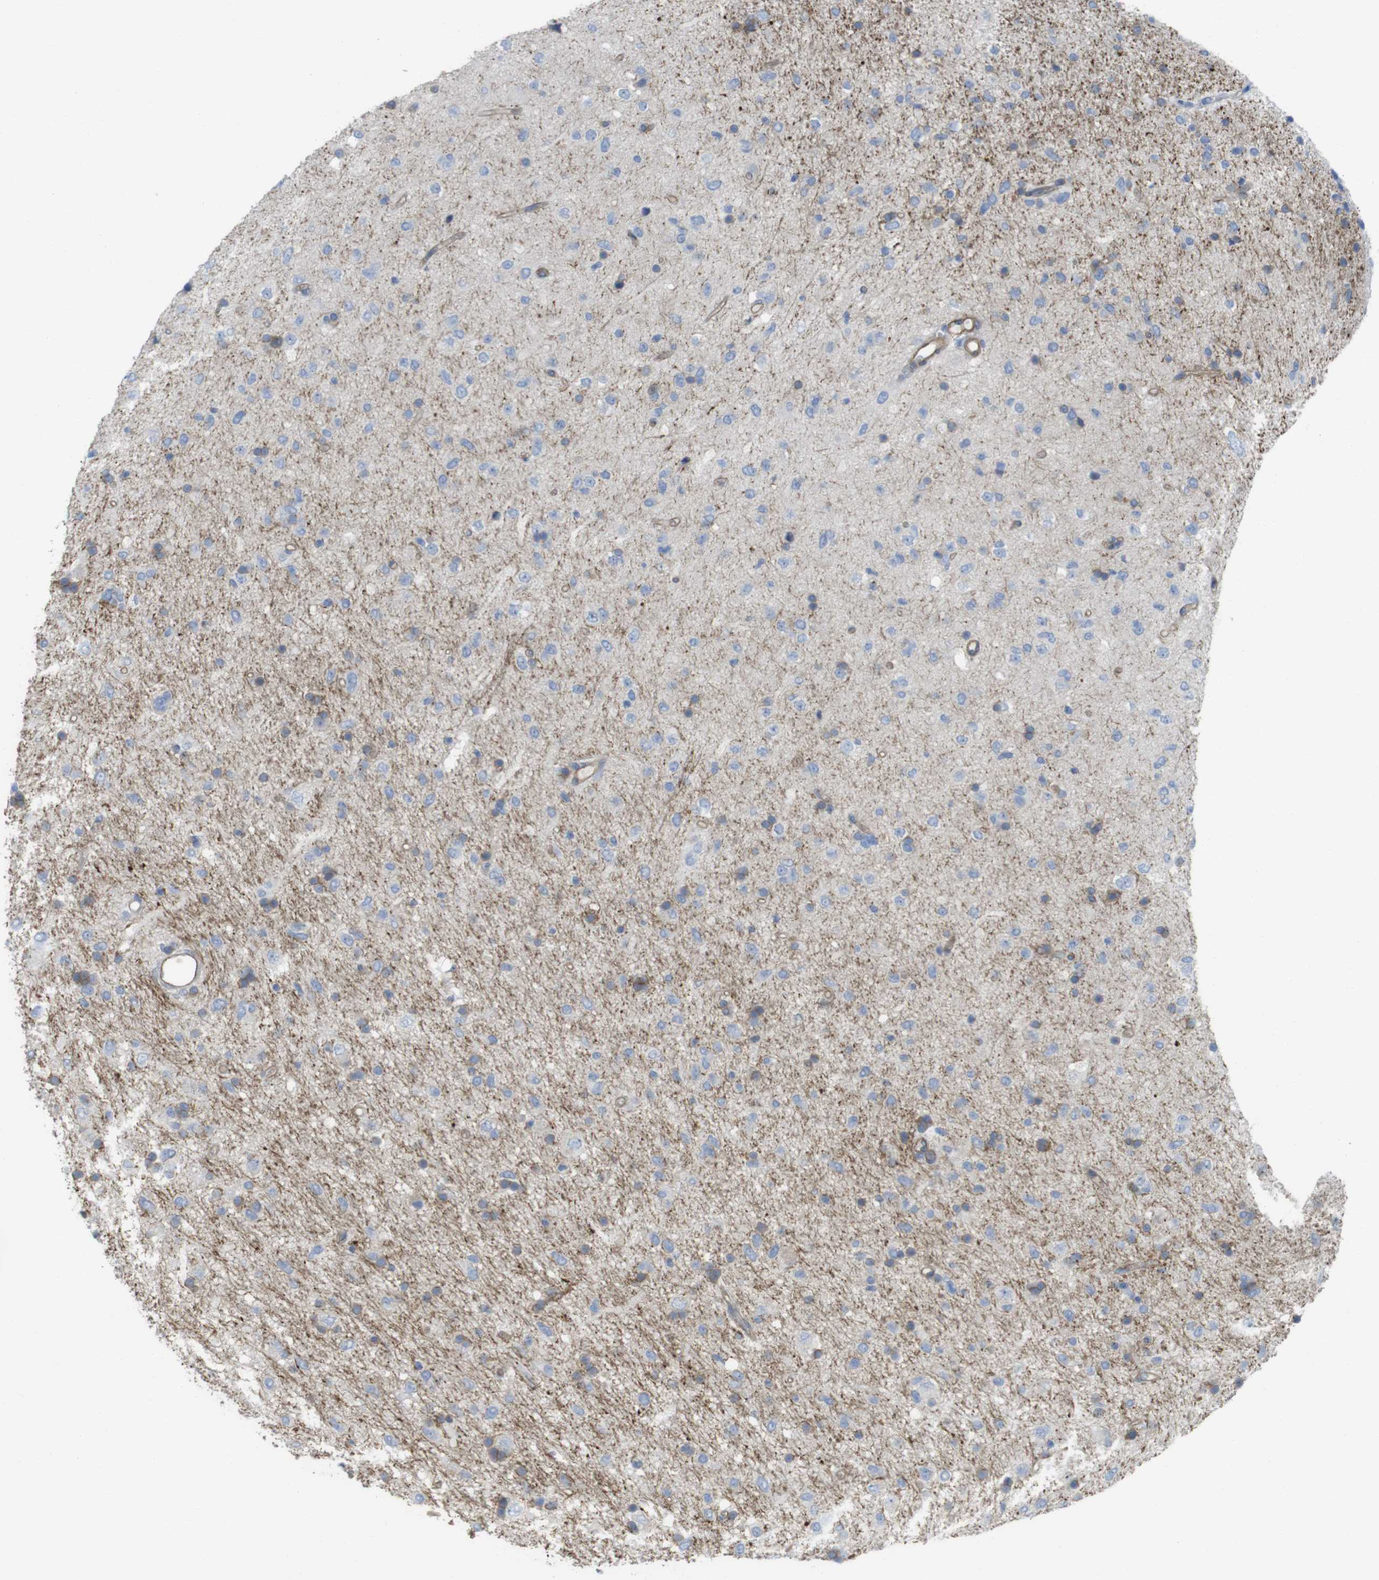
{"staining": {"intensity": "moderate", "quantity": "<25%", "location": "cytoplasmic/membranous"}, "tissue": "glioma", "cell_type": "Tumor cells", "image_type": "cancer", "snomed": [{"axis": "morphology", "description": "Glioma, malignant, Low grade"}, {"axis": "topography", "description": "Brain"}], "caption": "Protein expression analysis of low-grade glioma (malignant) shows moderate cytoplasmic/membranous positivity in about <25% of tumor cells. (brown staining indicates protein expression, while blue staining denotes nuclei).", "gene": "PREX2", "patient": {"sex": "male", "age": 77}}